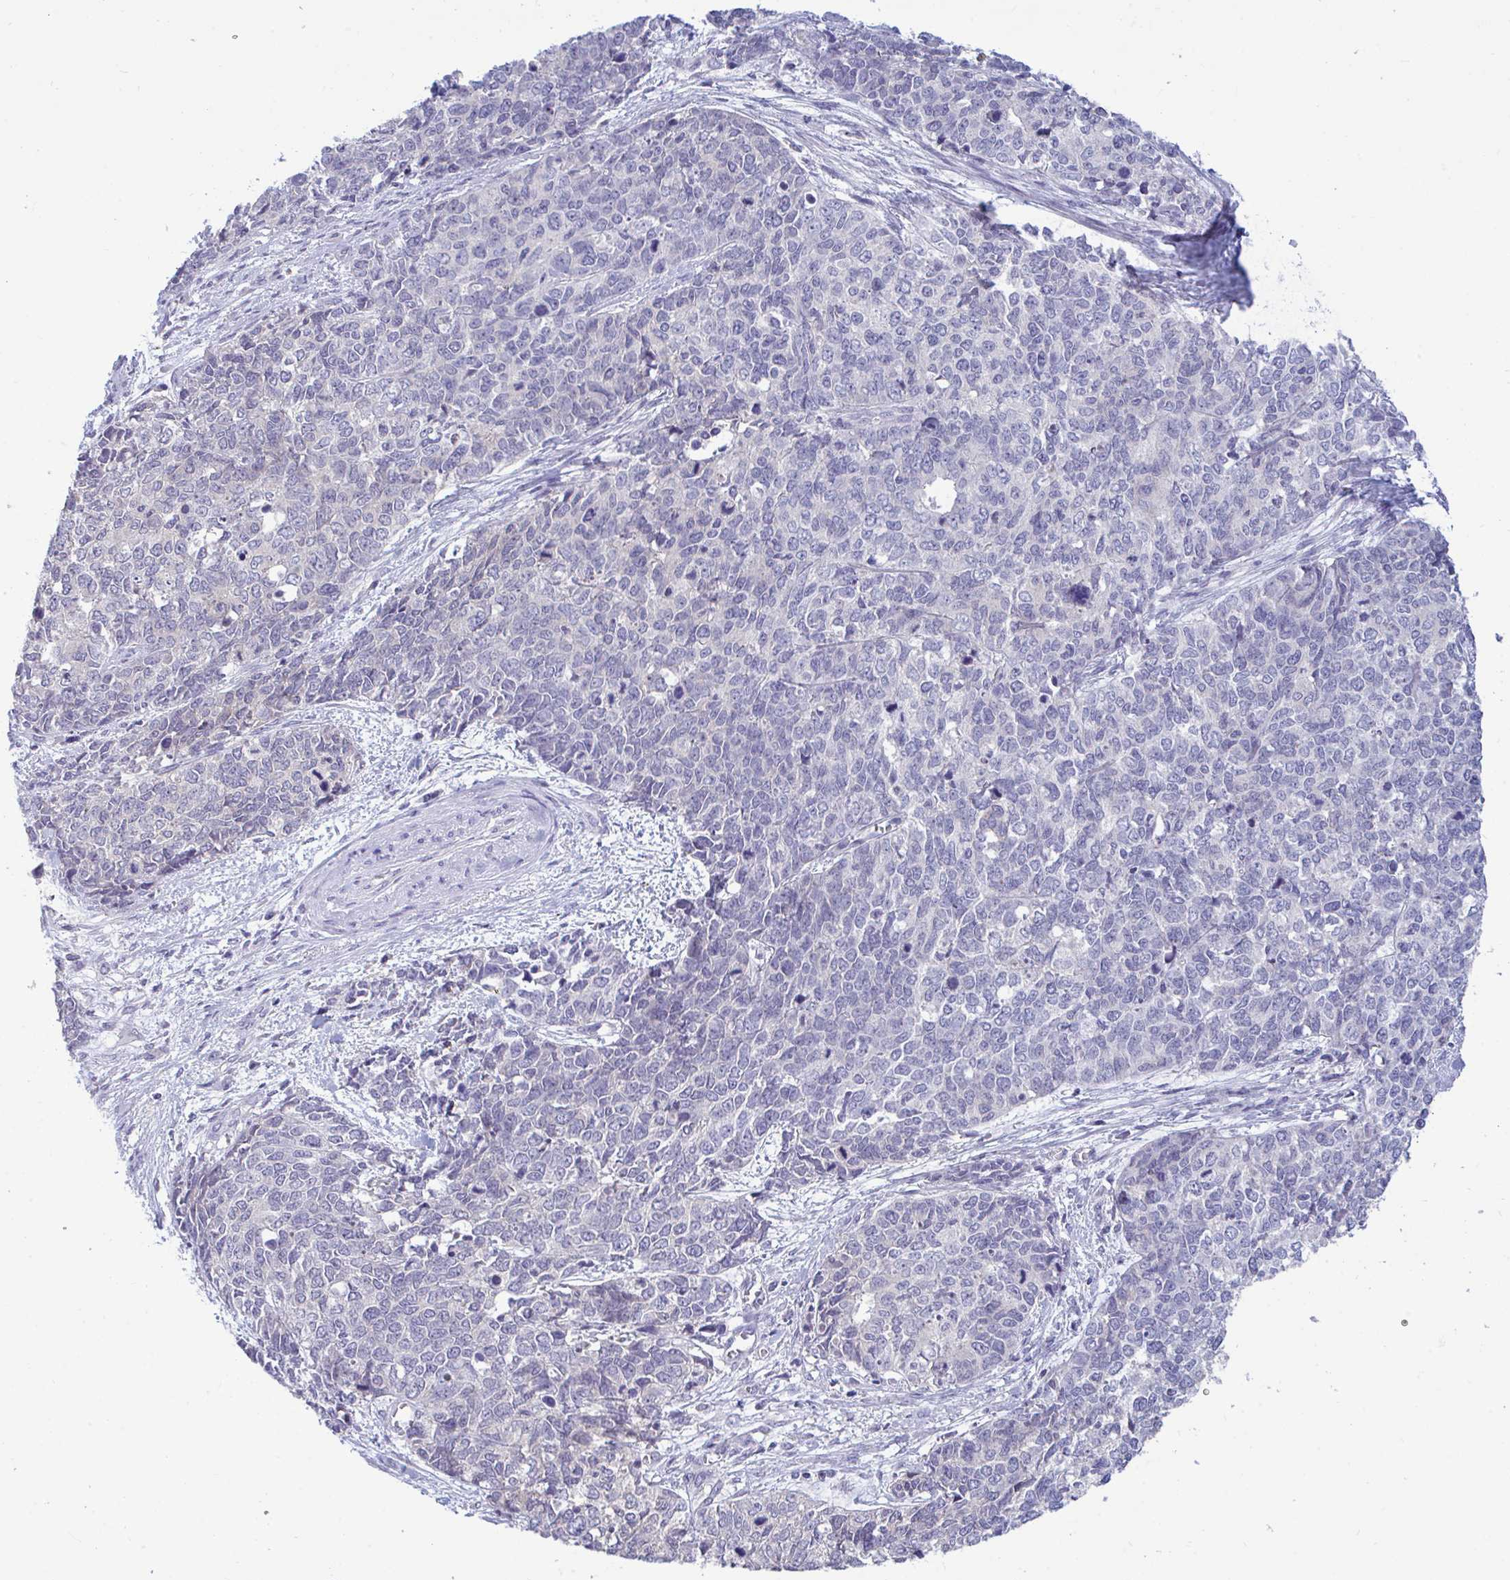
{"staining": {"intensity": "negative", "quantity": "none", "location": "none"}, "tissue": "cervical cancer", "cell_type": "Tumor cells", "image_type": "cancer", "snomed": [{"axis": "morphology", "description": "Adenocarcinoma, NOS"}, {"axis": "topography", "description": "Cervix"}], "caption": "High magnification brightfield microscopy of cervical cancer (adenocarcinoma) stained with DAB (brown) and counterstained with hematoxylin (blue): tumor cells show no significant positivity. (Stains: DAB IHC with hematoxylin counter stain, Microscopy: brightfield microscopy at high magnification).", "gene": "PIGK", "patient": {"sex": "female", "age": 63}}